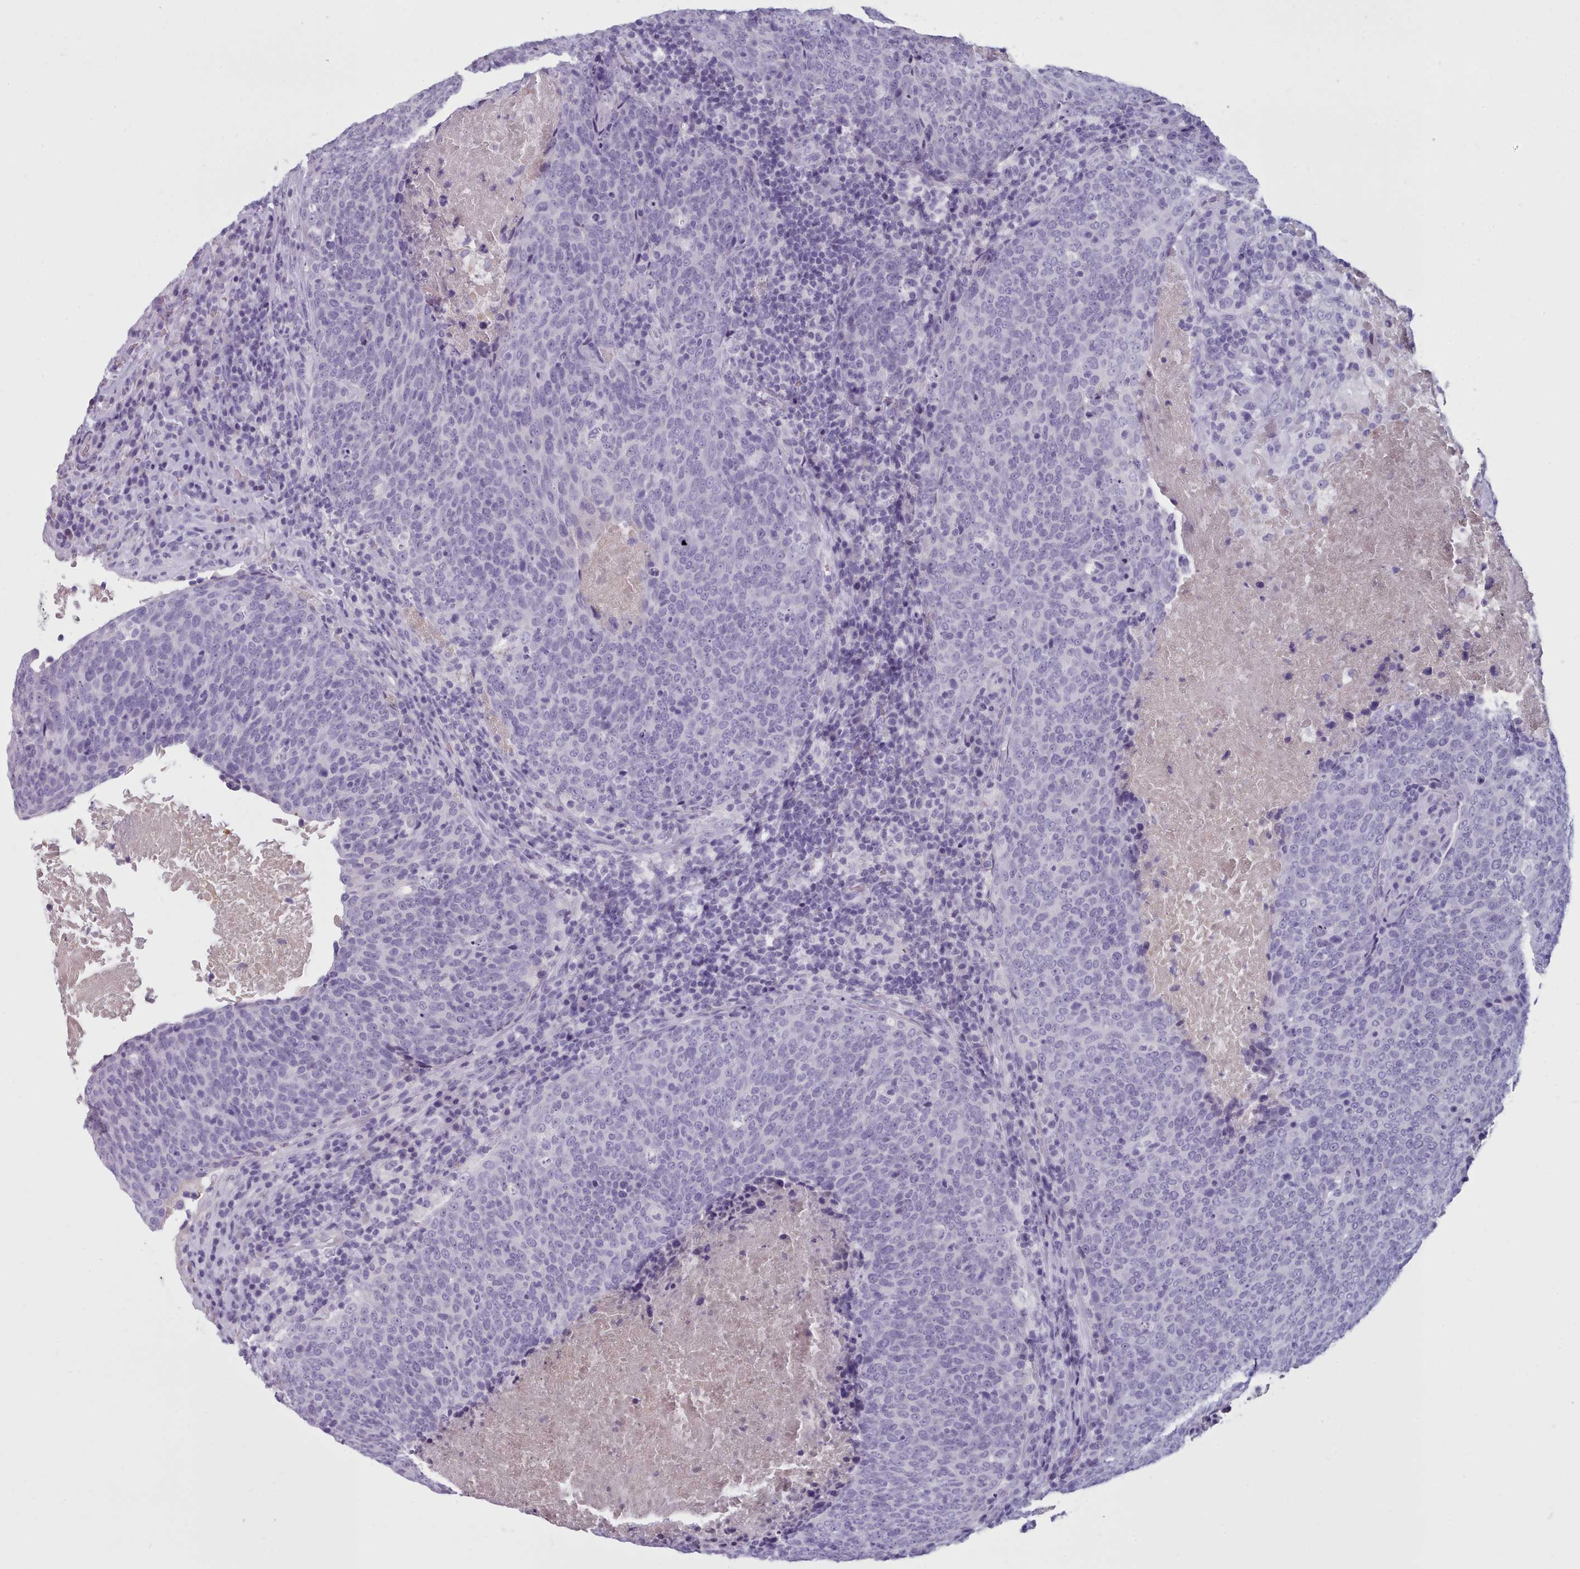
{"staining": {"intensity": "negative", "quantity": "none", "location": "none"}, "tissue": "head and neck cancer", "cell_type": "Tumor cells", "image_type": "cancer", "snomed": [{"axis": "morphology", "description": "Squamous cell carcinoma, NOS"}, {"axis": "morphology", "description": "Squamous cell carcinoma, metastatic, NOS"}, {"axis": "topography", "description": "Lymph node"}, {"axis": "topography", "description": "Head-Neck"}], "caption": "Tumor cells are negative for protein expression in human head and neck cancer.", "gene": "ZNF43", "patient": {"sex": "male", "age": 62}}